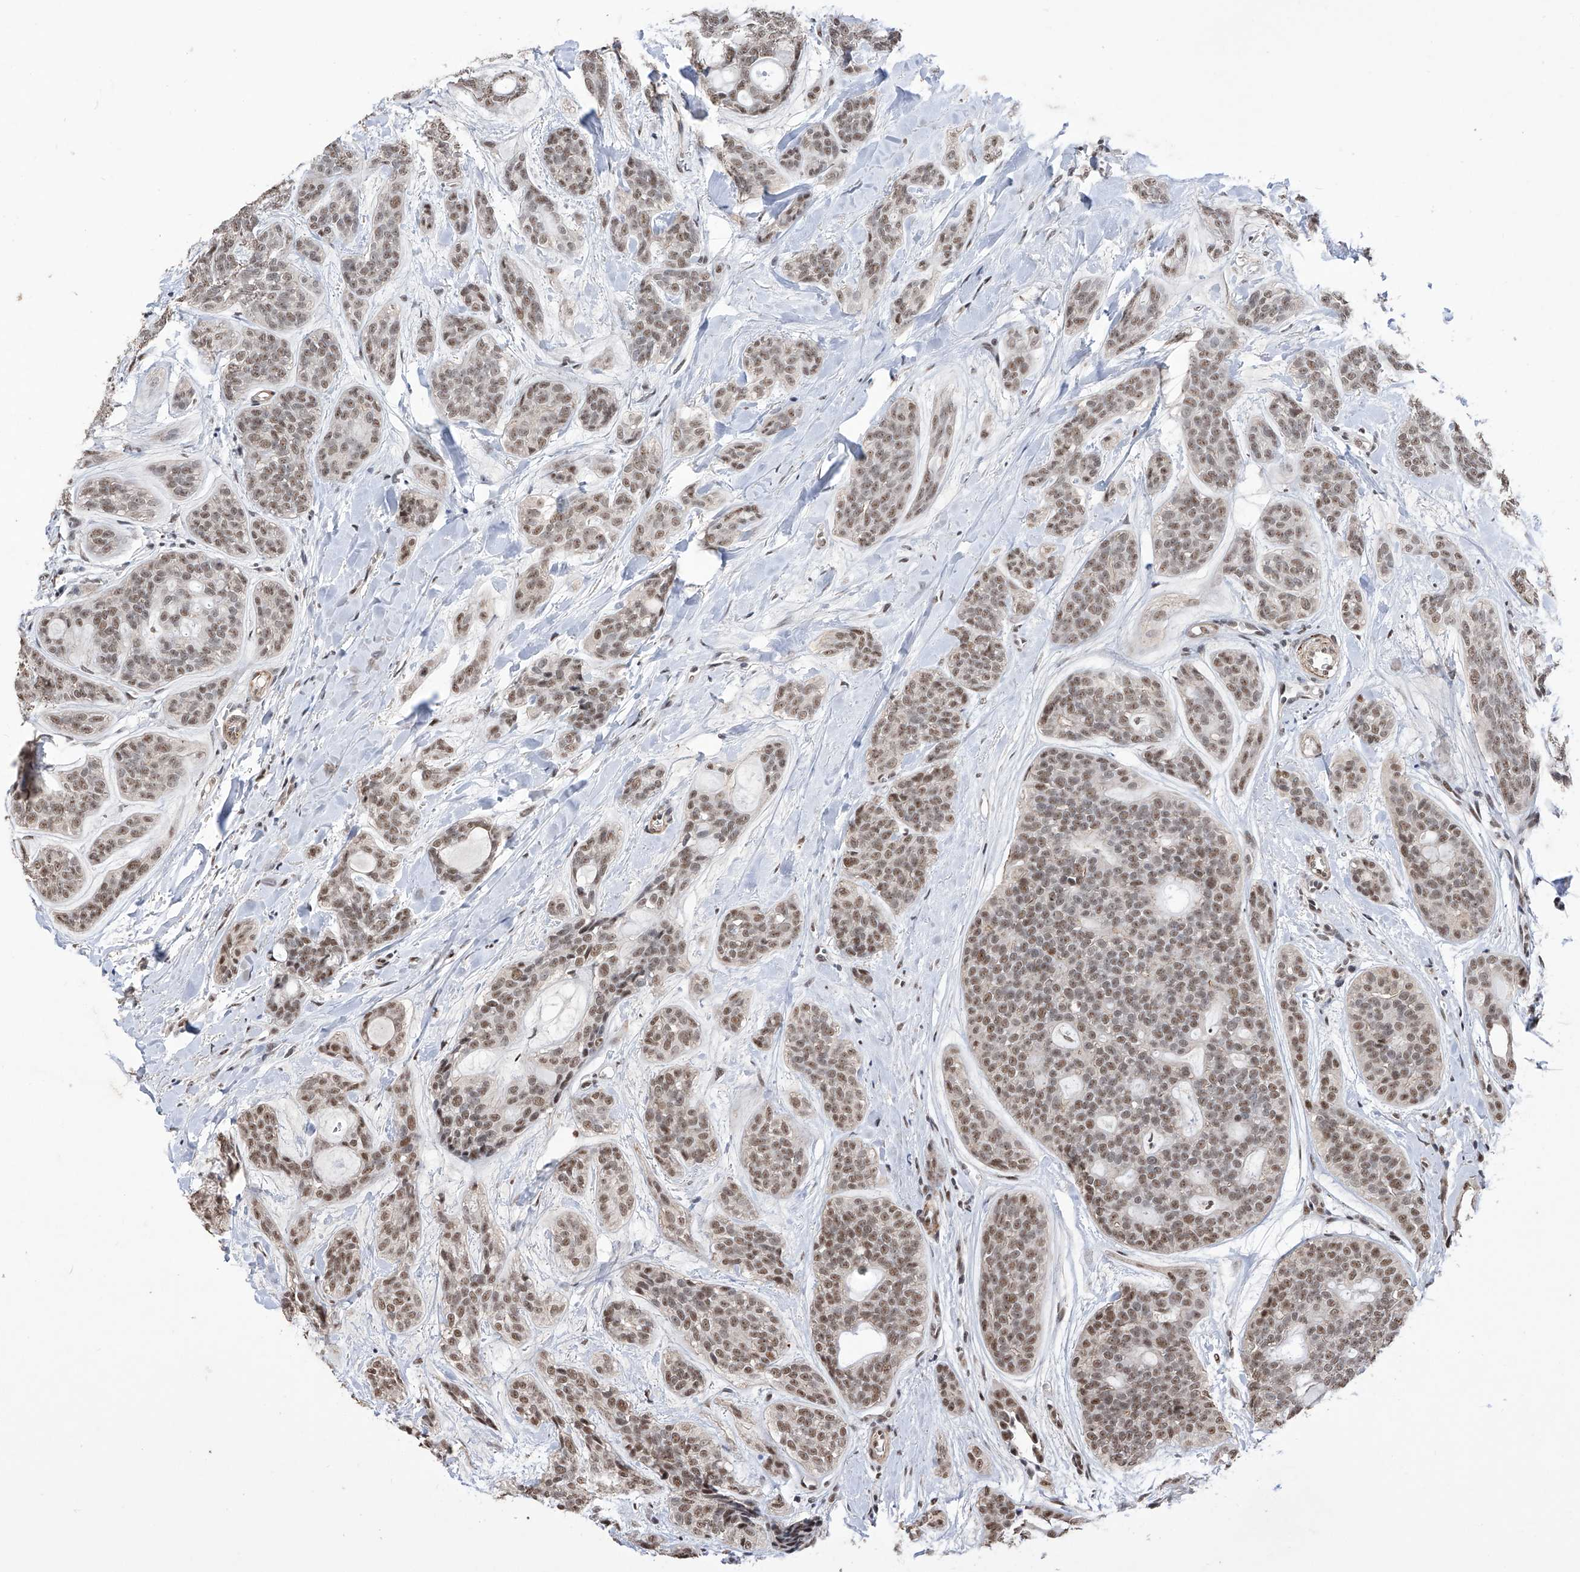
{"staining": {"intensity": "moderate", "quantity": "25%-75%", "location": "nuclear"}, "tissue": "head and neck cancer", "cell_type": "Tumor cells", "image_type": "cancer", "snomed": [{"axis": "morphology", "description": "Adenocarcinoma, NOS"}, {"axis": "topography", "description": "Head-Neck"}], "caption": "Tumor cells demonstrate medium levels of moderate nuclear positivity in about 25%-75% of cells in human head and neck cancer.", "gene": "NFATC4", "patient": {"sex": "male", "age": 66}}